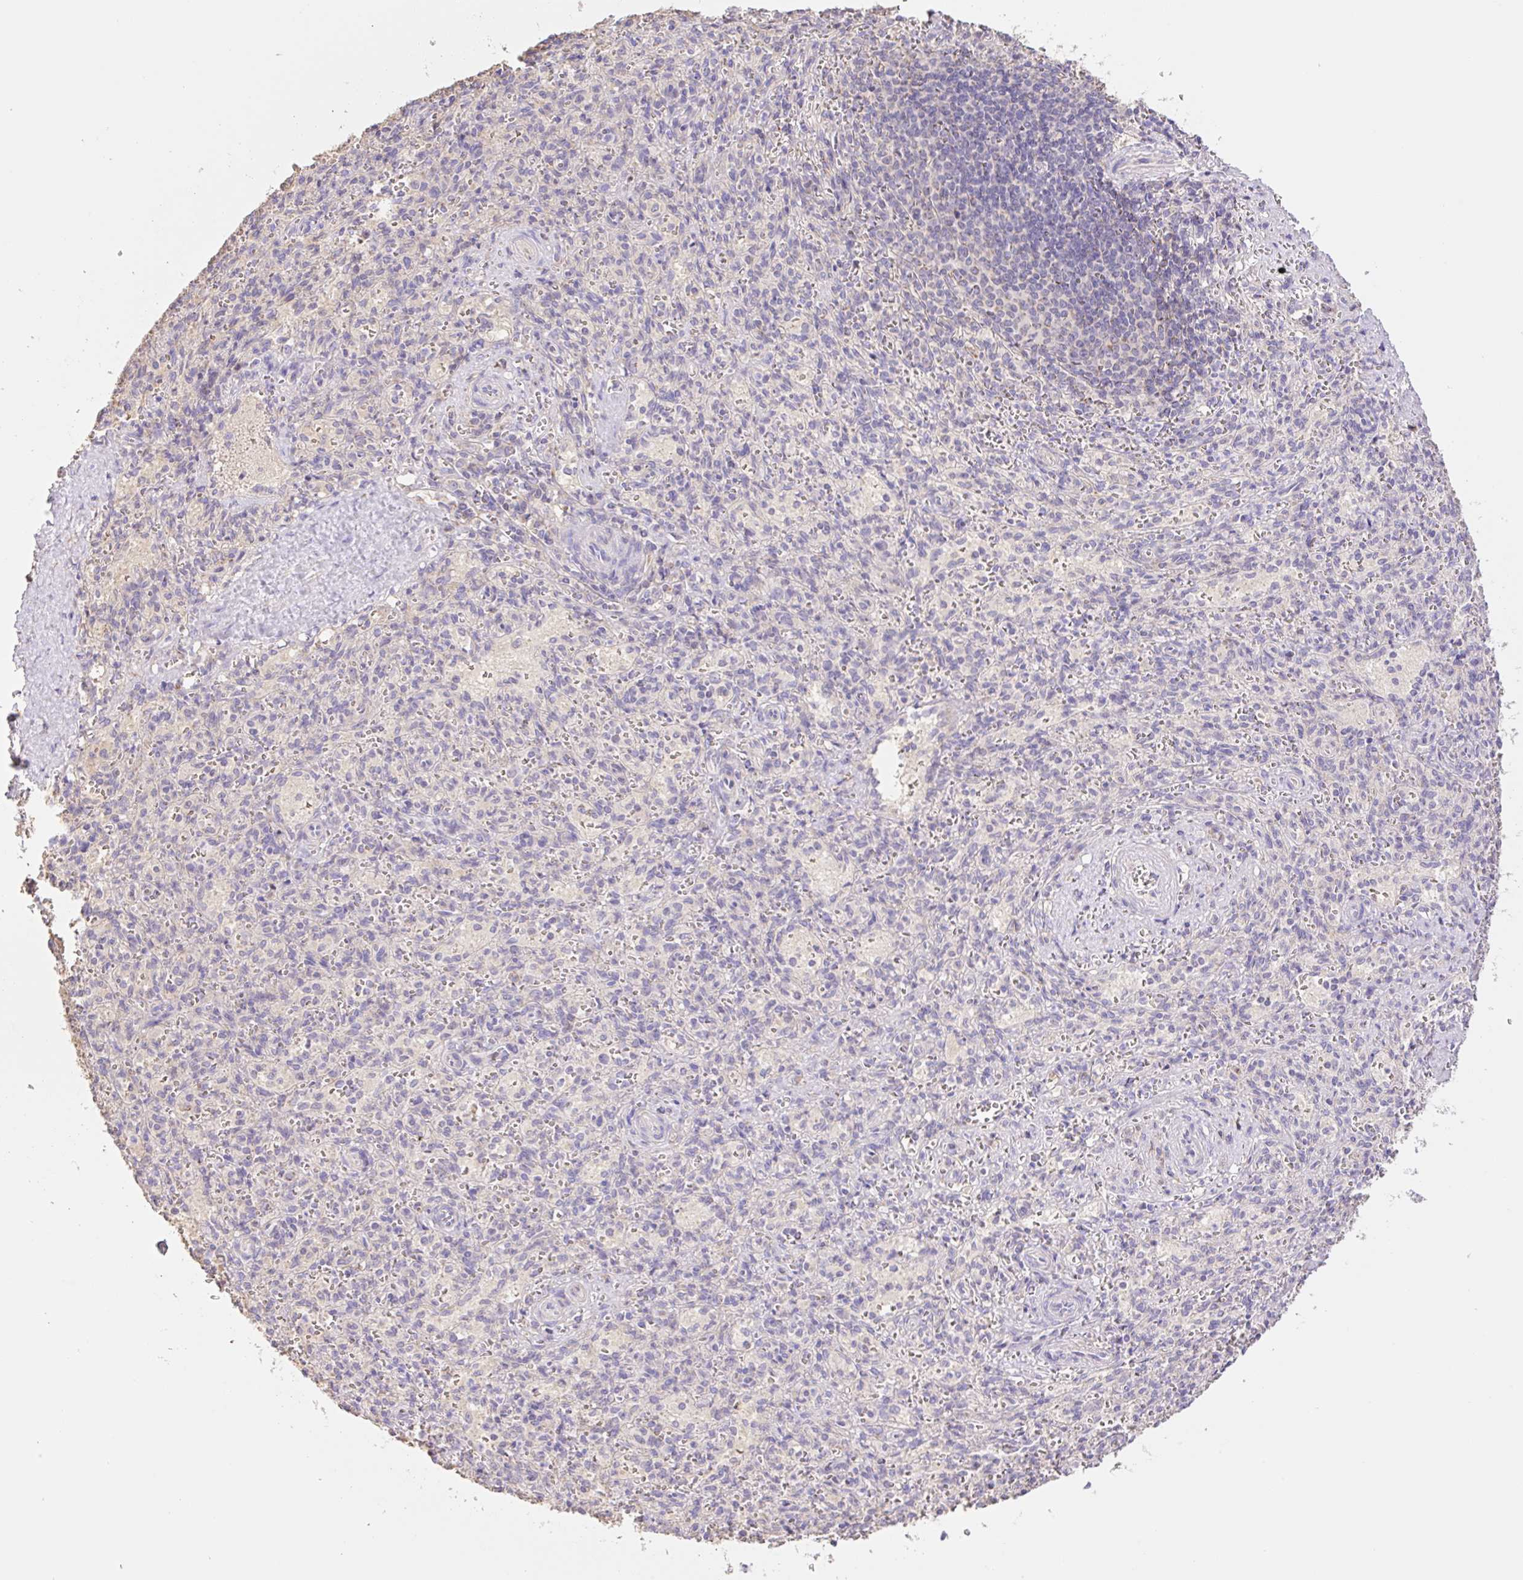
{"staining": {"intensity": "negative", "quantity": "none", "location": "none"}, "tissue": "spleen", "cell_type": "Cells in red pulp", "image_type": "normal", "snomed": [{"axis": "morphology", "description": "Normal tissue, NOS"}, {"axis": "topography", "description": "Spleen"}], "caption": "This histopathology image is of benign spleen stained with IHC to label a protein in brown with the nuclei are counter-stained blue. There is no expression in cells in red pulp. The staining is performed using DAB (3,3'-diaminobenzidine) brown chromogen with nuclei counter-stained in using hematoxylin.", "gene": "COPZ2", "patient": {"sex": "female", "age": 26}}